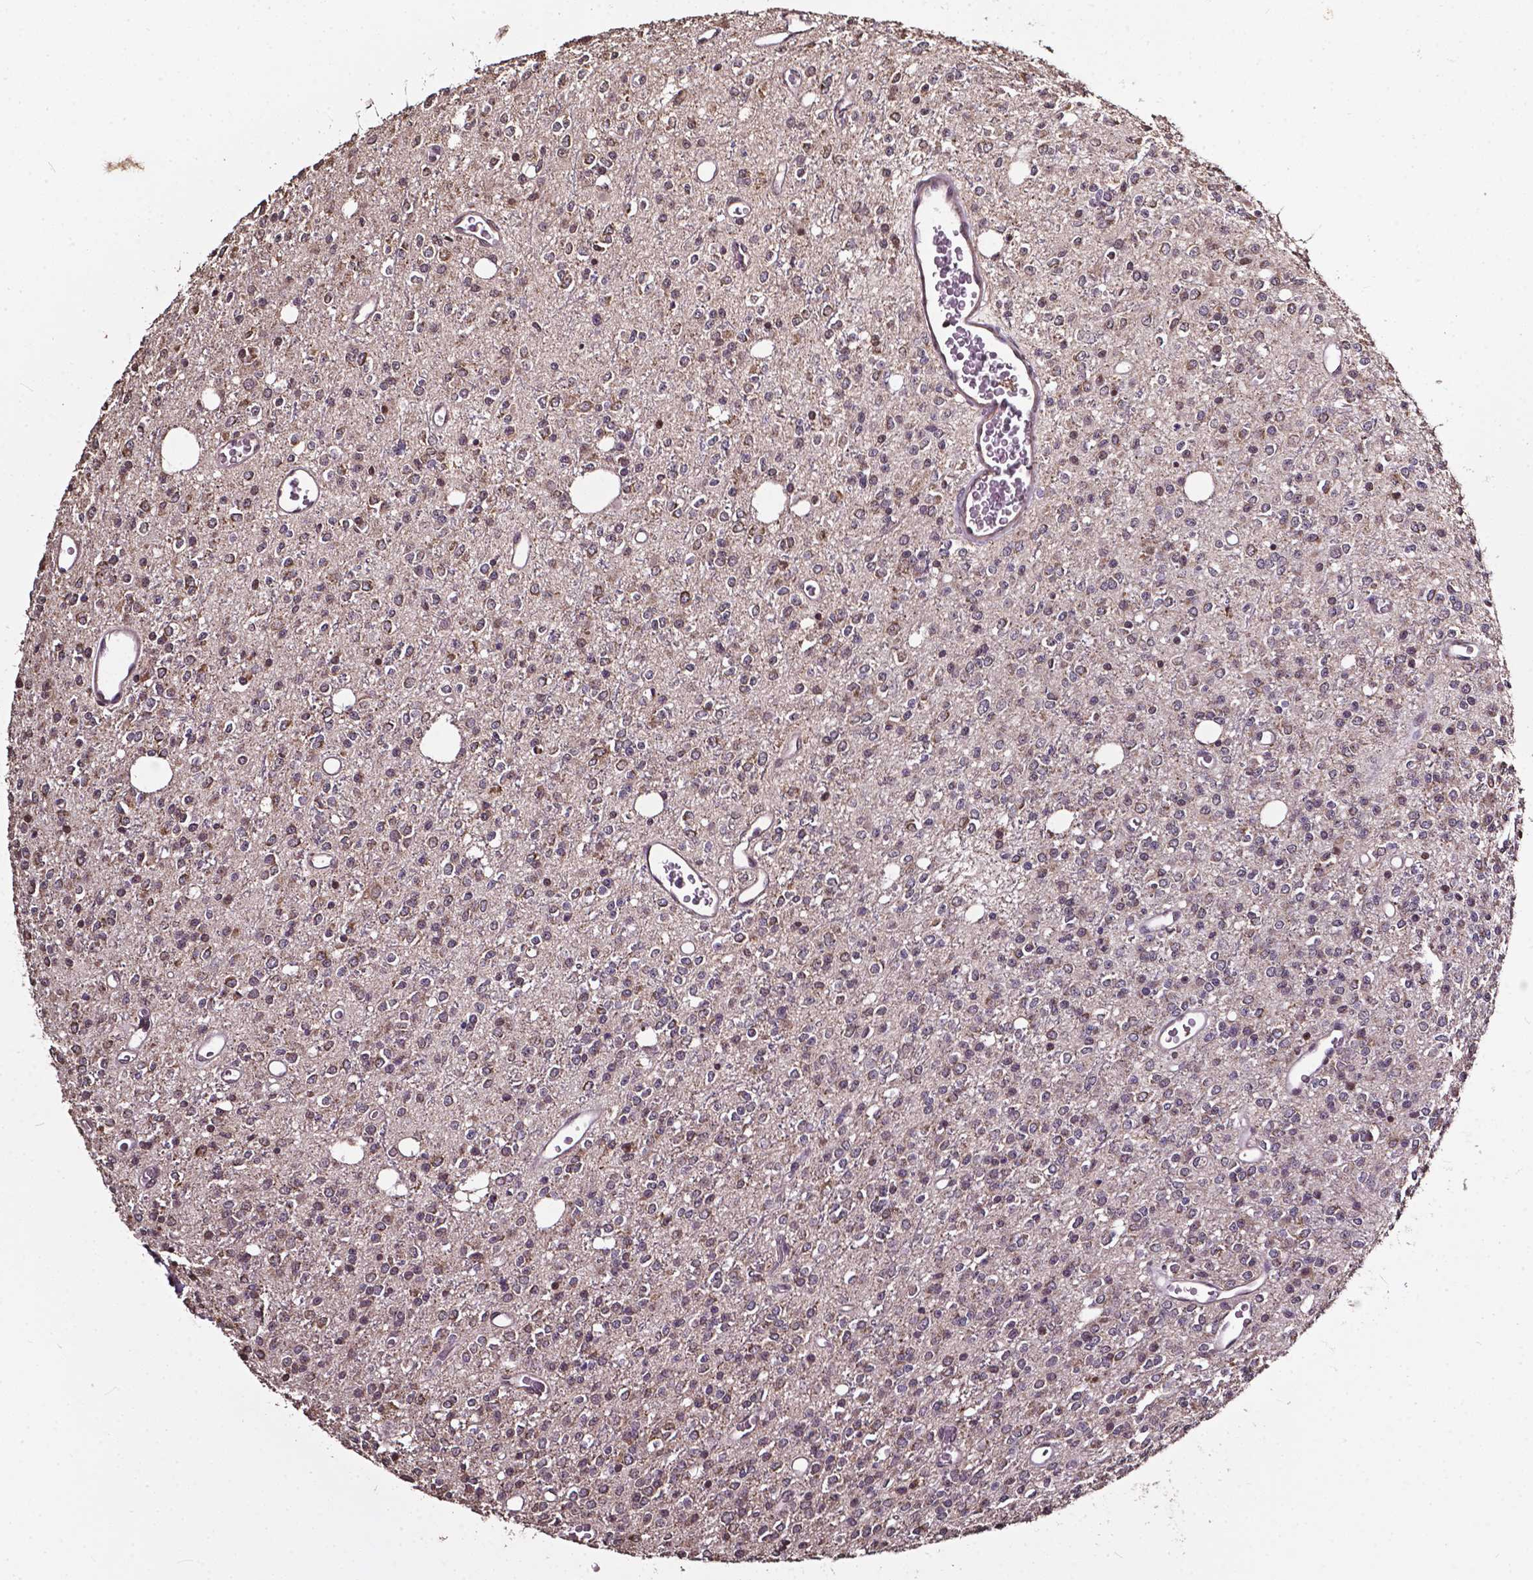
{"staining": {"intensity": "weak", "quantity": "25%-75%", "location": "cytoplasmic/membranous"}, "tissue": "glioma", "cell_type": "Tumor cells", "image_type": "cancer", "snomed": [{"axis": "morphology", "description": "Glioma, malignant, Low grade"}, {"axis": "topography", "description": "Brain"}], "caption": "Glioma stained with immunohistochemistry (IHC) demonstrates weak cytoplasmic/membranous positivity in approximately 25%-75% of tumor cells. The staining is performed using DAB brown chromogen to label protein expression. The nuclei are counter-stained blue using hematoxylin.", "gene": "GLRA2", "patient": {"sex": "female", "age": 45}}